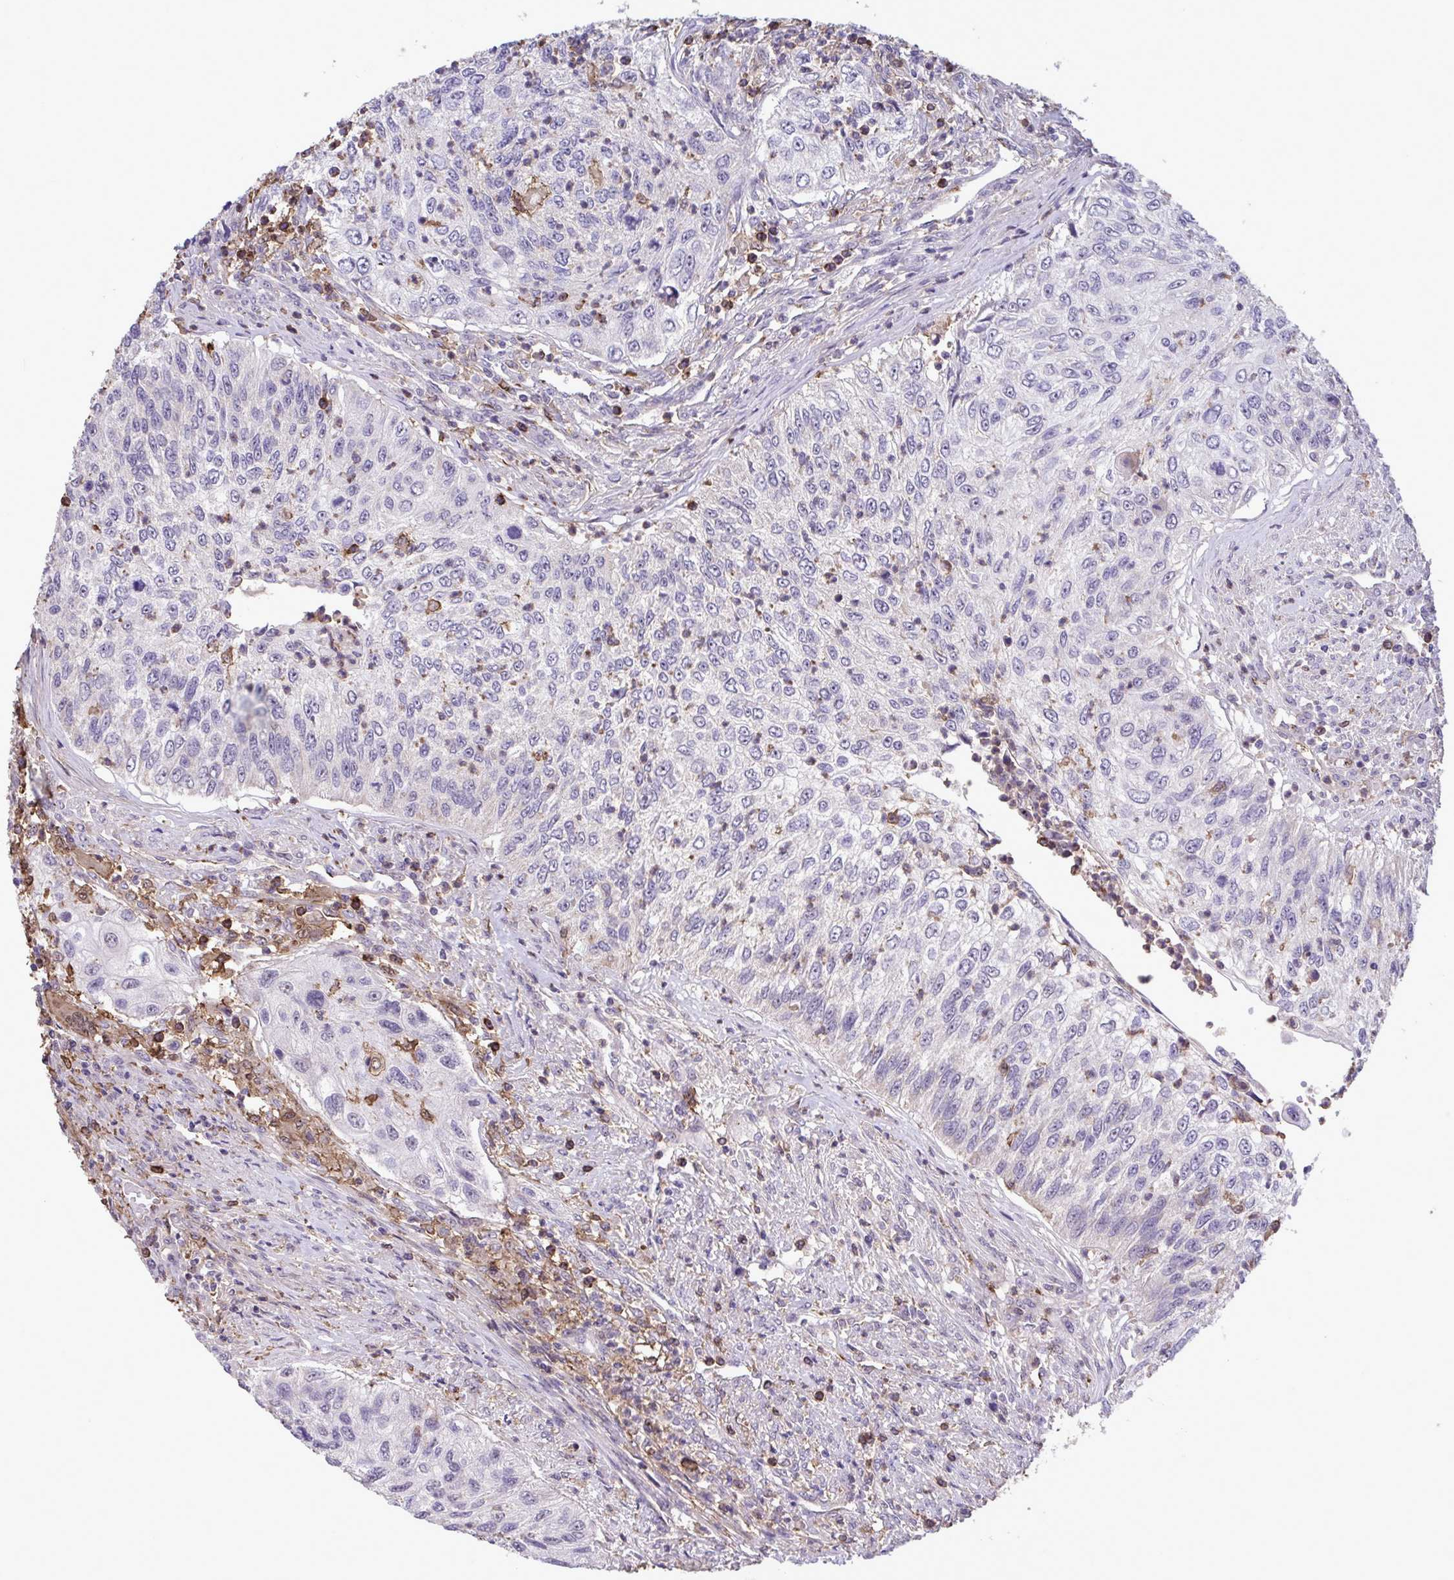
{"staining": {"intensity": "negative", "quantity": "none", "location": "none"}, "tissue": "urothelial cancer", "cell_type": "Tumor cells", "image_type": "cancer", "snomed": [{"axis": "morphology", "description": "Urothelial carcinoma, High grade"}, {"axis": "topography", "description": "Urinary bladder"}], "caption": "IHC image of neoplastic tissue: human urothelial cancer stained with DAB demonstrates no significant protein staining in tumor cells.", "gene": "CD101", "patient": {"sex": "female", "age": 60}}